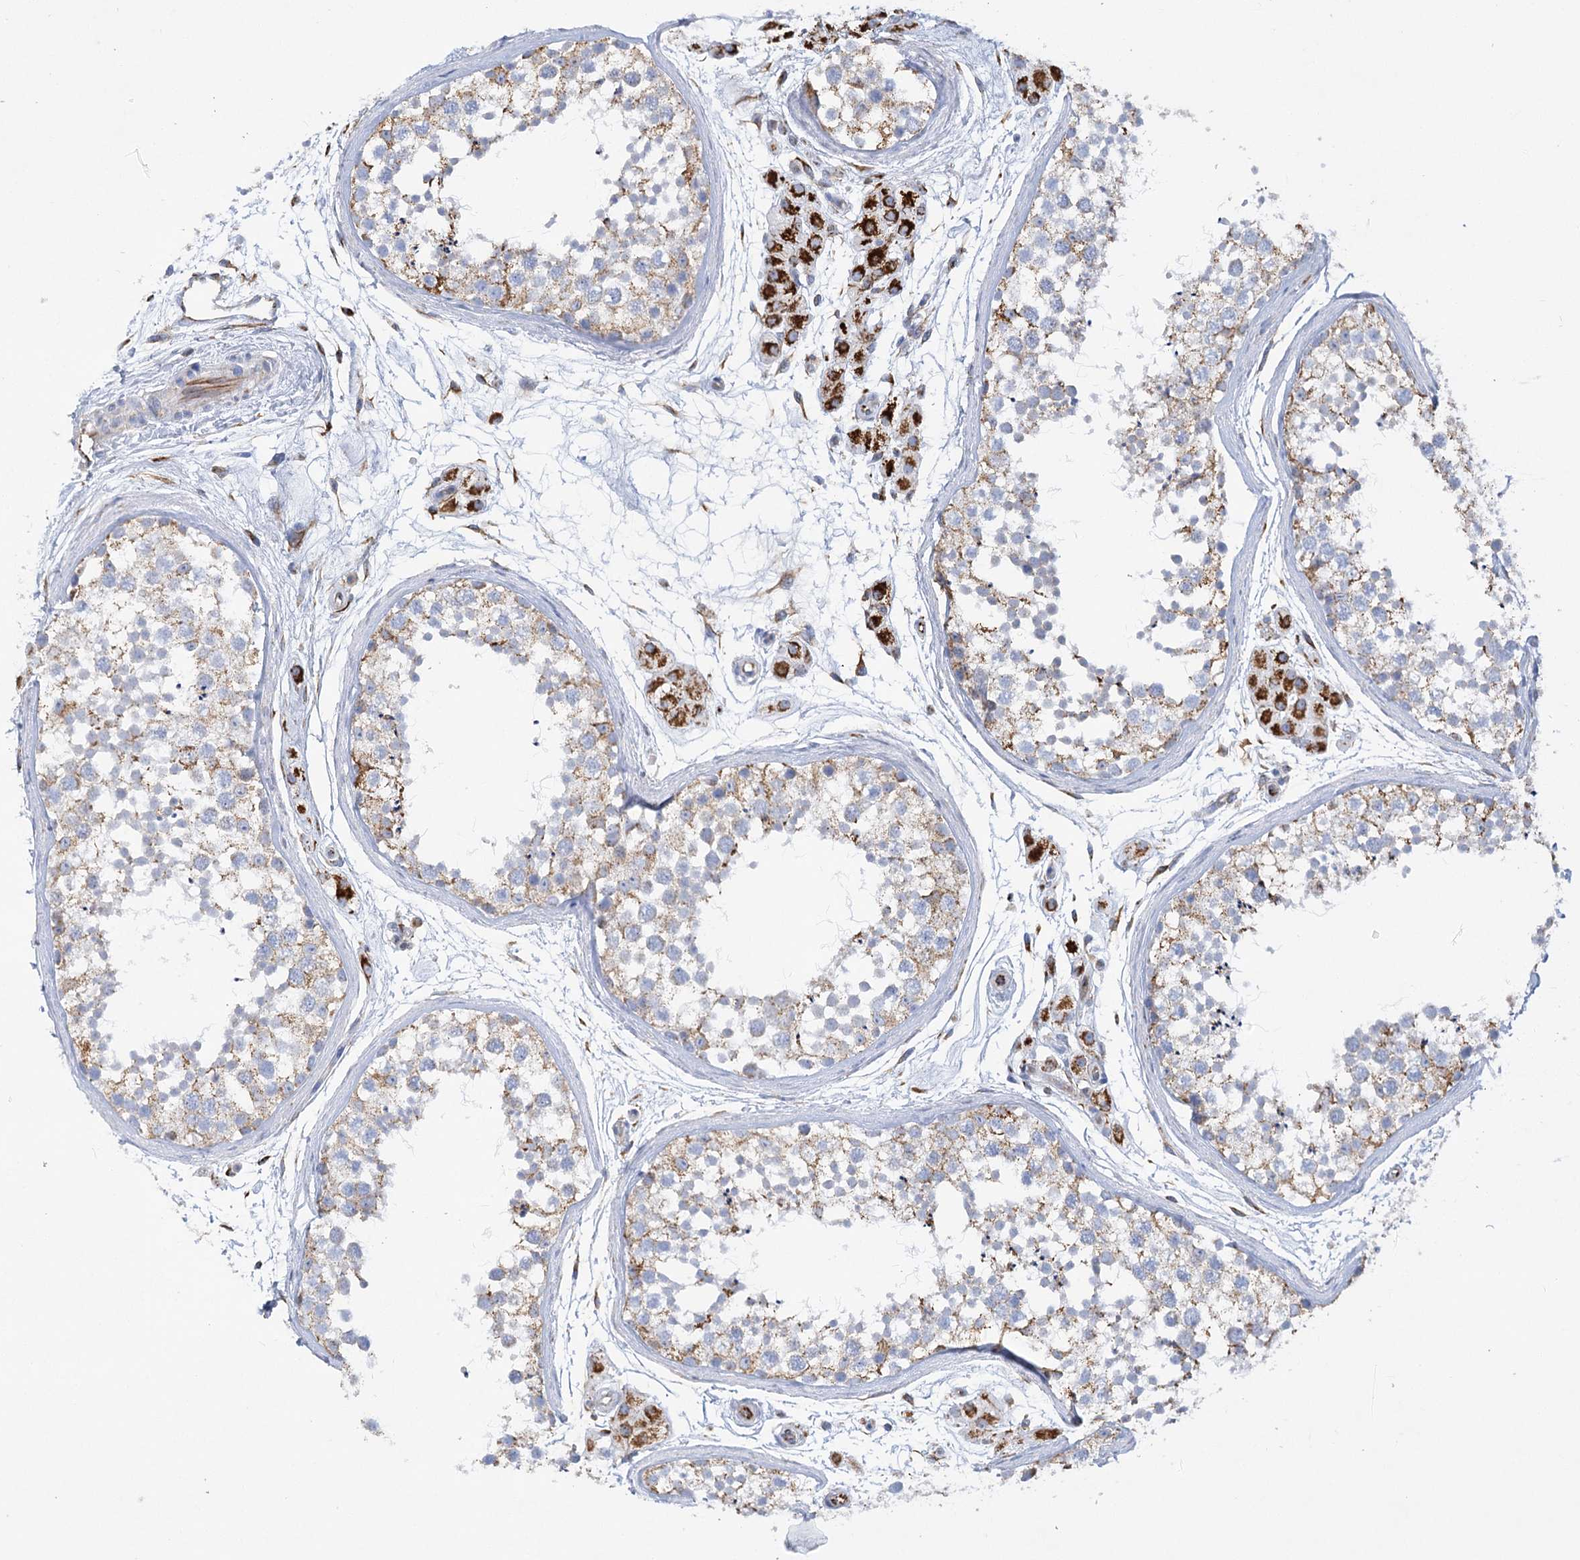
{"staining": {"intensity": "moderate", "quantity": "25%-75%", "location": "cytoplasmic/membranous"}, "tissue": "testis", "cell_type": "Cells in seminiferous ducts", "image_type": "normal", "snomed": [{"axis": "morphology", "description": "Normal tissue, NOS"}, {"axis": "topography", "description": "Testis"}], "caption": "Approximately 25%-75% of cells in seminiferous ducts in unremarkable testis display moderate cytoplasmic/membranous protein positivity as visualized by brown immunohistochemical staining.", "gene": "DHTKD1", "patient": {"sex": "male", "age": 56}}